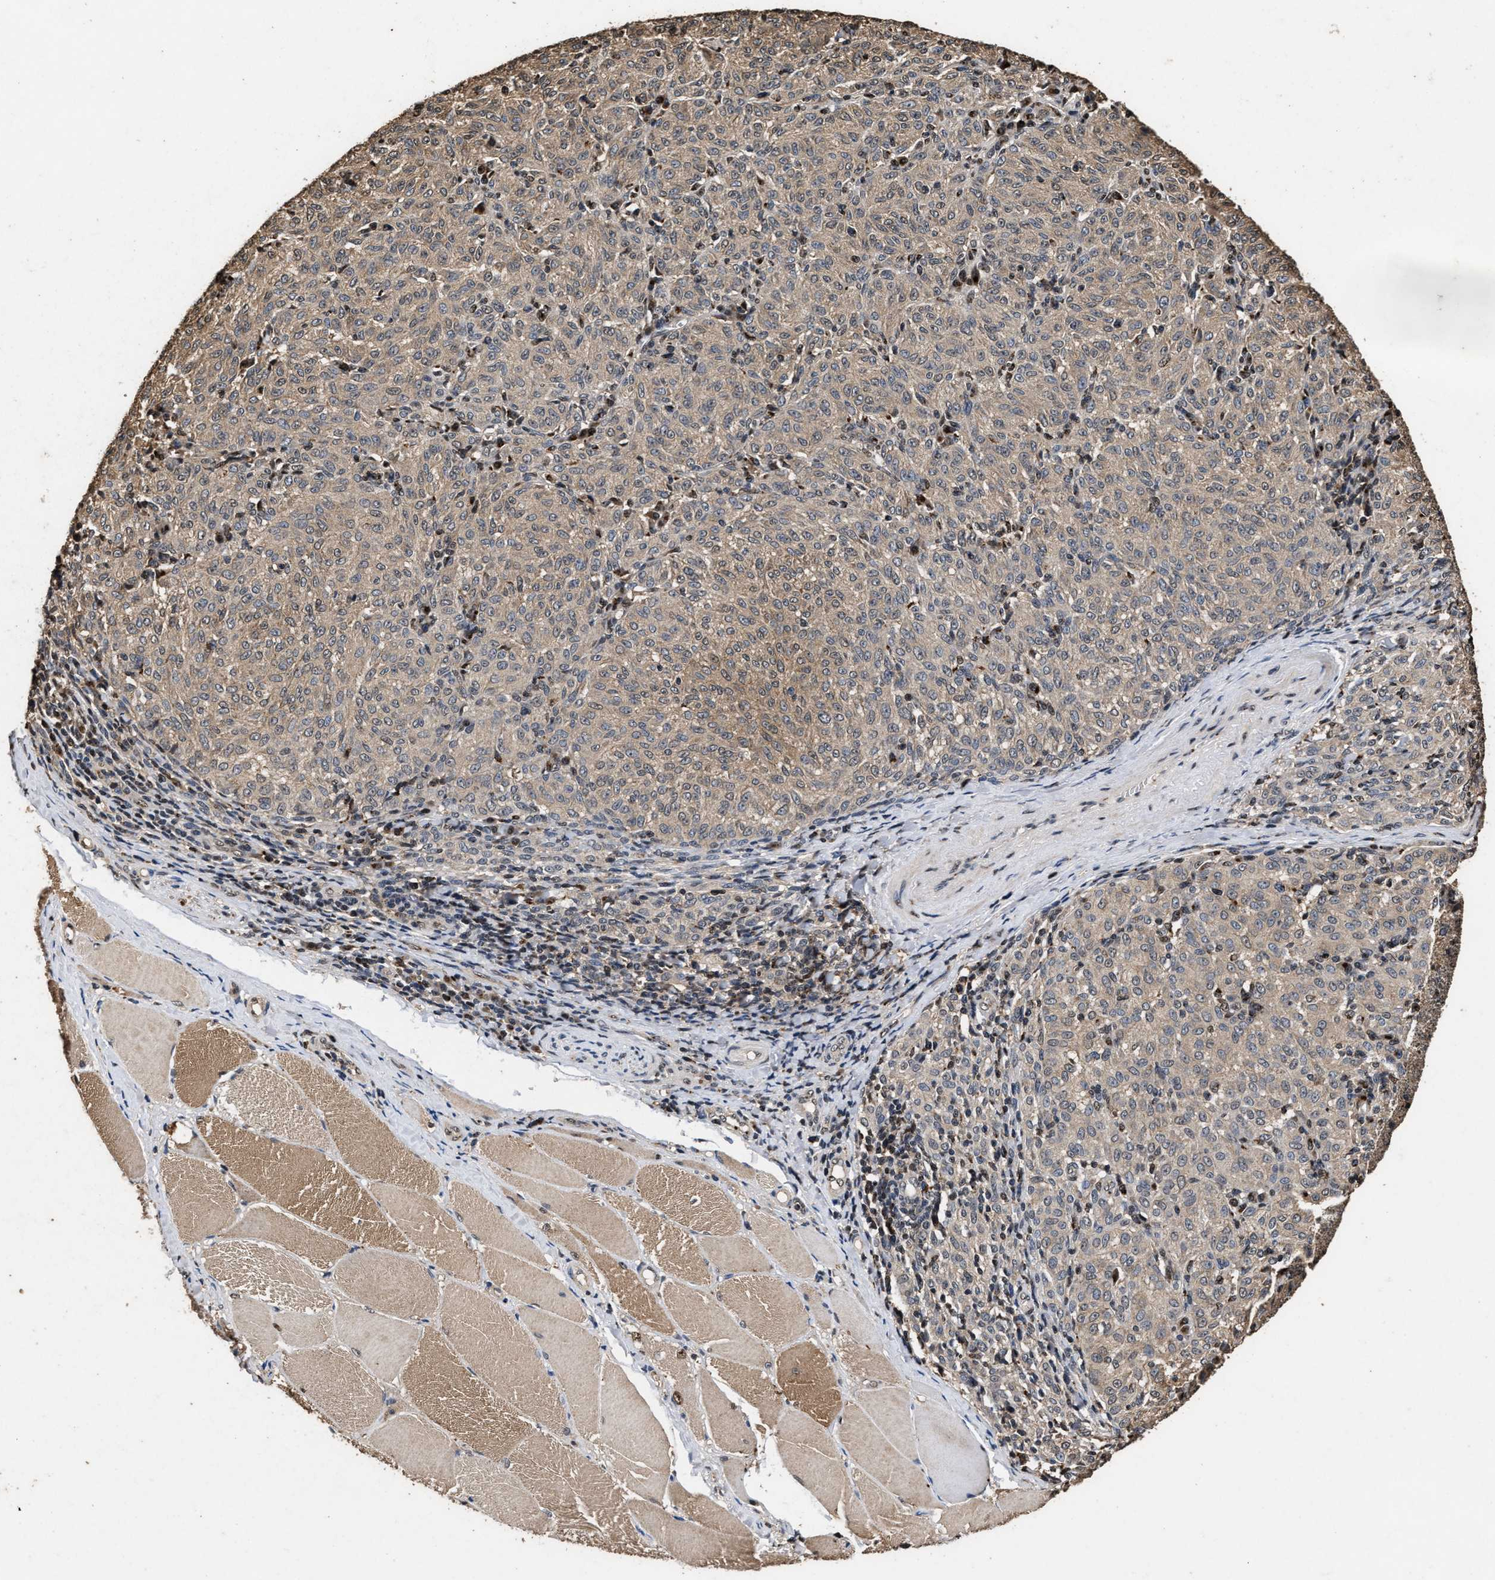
{"staining": {"intensity": "weak", "quantity": ">75%", "location": "cytoplasmic/membranous,nuclear"}, "tissue": "melanoma", "cell_type": "Tumor cells", "image_type": "cancer", "snomed": [{"axis": "morphology", "description": "Malignant melanoma, NOS"}, {"axis": "topography", "description": "Skin"}], "caption": "A photomicrograph showing weak cytoplasmic/membranous and nuclear expression in about >75% of tumor cells in malignant melanoma, as visualized by brown immunohistochemical staining.", "gene": "TPST2", "patient": {"sex": "female", "age": 72}}